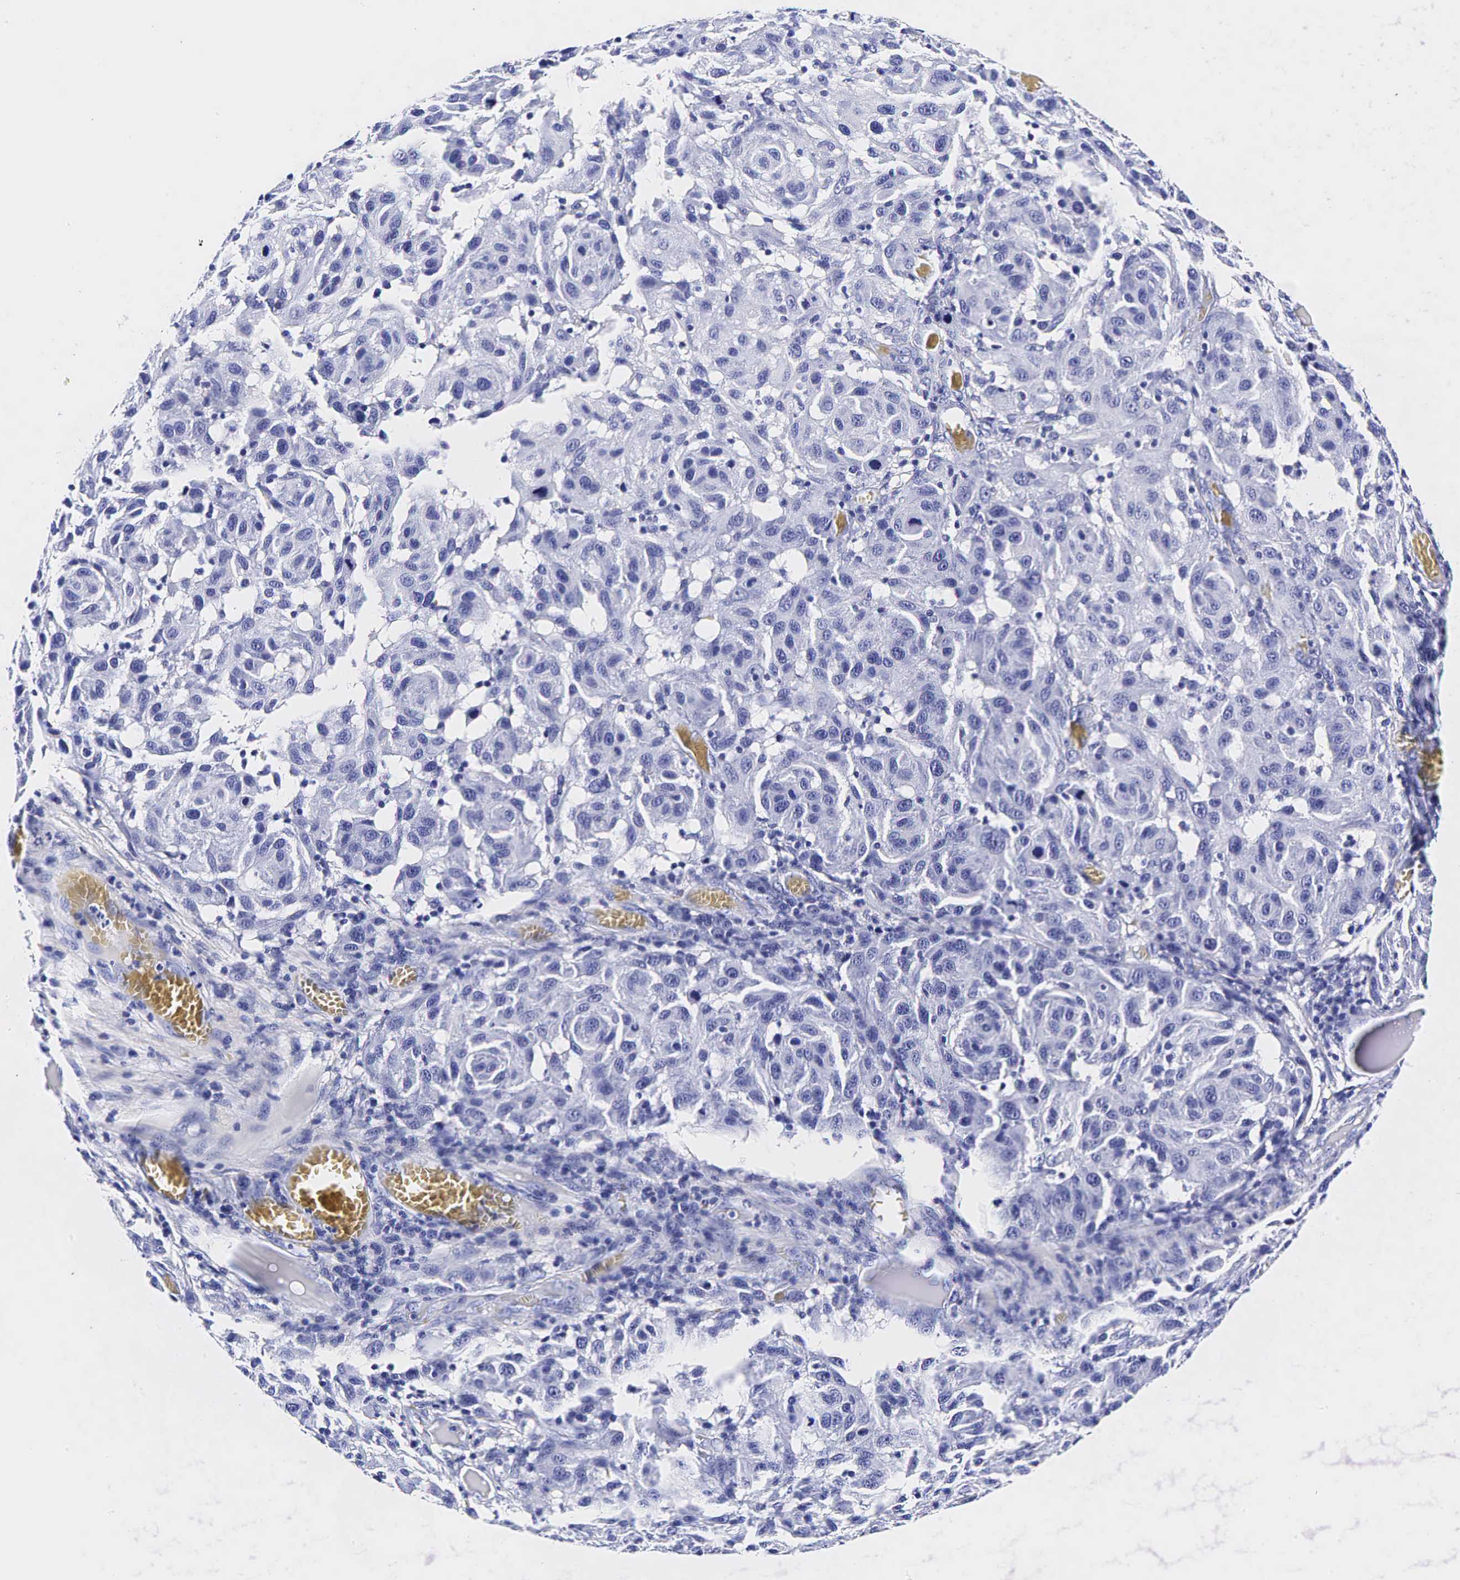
{"staining": {"intensity": "negative", "quantity": "none", "location": "none"}, "tissue": "melanoma", "cell_type": "Tumor cells", "image_type": "cancer", "snomed": [{"axis": "morphology", "description": "Malignant melanoma, NOS"}, {"axis": "topography", "description": "Skin"}], "caption": "This is an immunohistochemistry (IHC) image of human melanoma. There is no expression in tumor cells.", "gene": "GCG", "patient": {"sex": "female", "age": 77}}